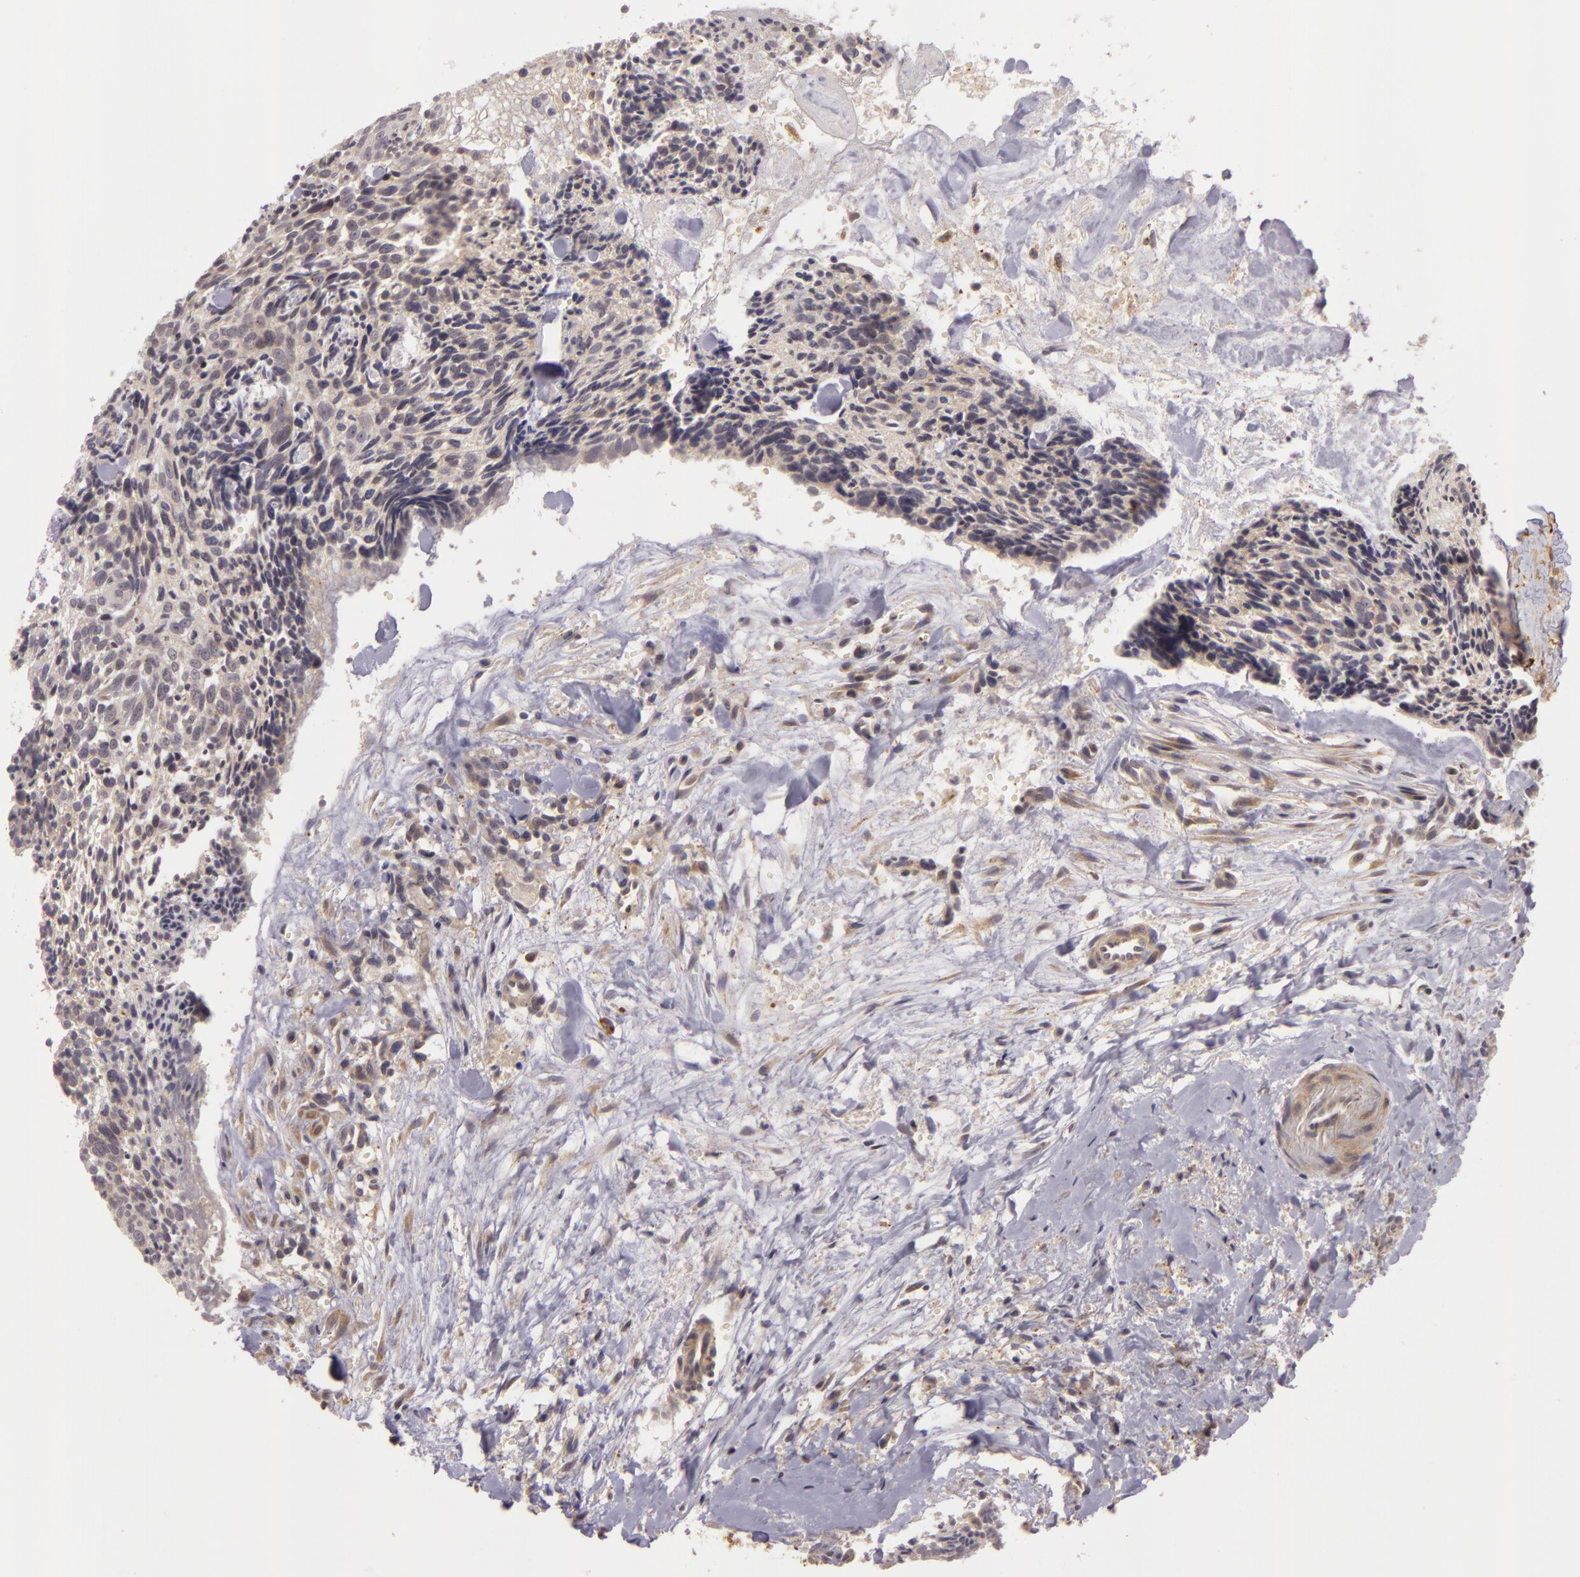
{"staining": {"intensity": "weak", "quantity": ">75%", "location": "cytoplasmic/membranous"}, "tissue": "head and neck cancer", "cell_type": "Tumor cells", "image_type": "cancer", "snomed": [{"axis": "morphology", "description": "Squamous cell carcinoma, NOS"}, {"axis": "topography", "description": "Salivary gland"}, {"axis": "topography", "description": "Head-Neck"}], "caption": "Human head and neck cancer stained with a protein marker demonstrates weak staining in tumor cells.", "gene": "PPP1R3F", "patient": {"sex": "male", "age": 70}}